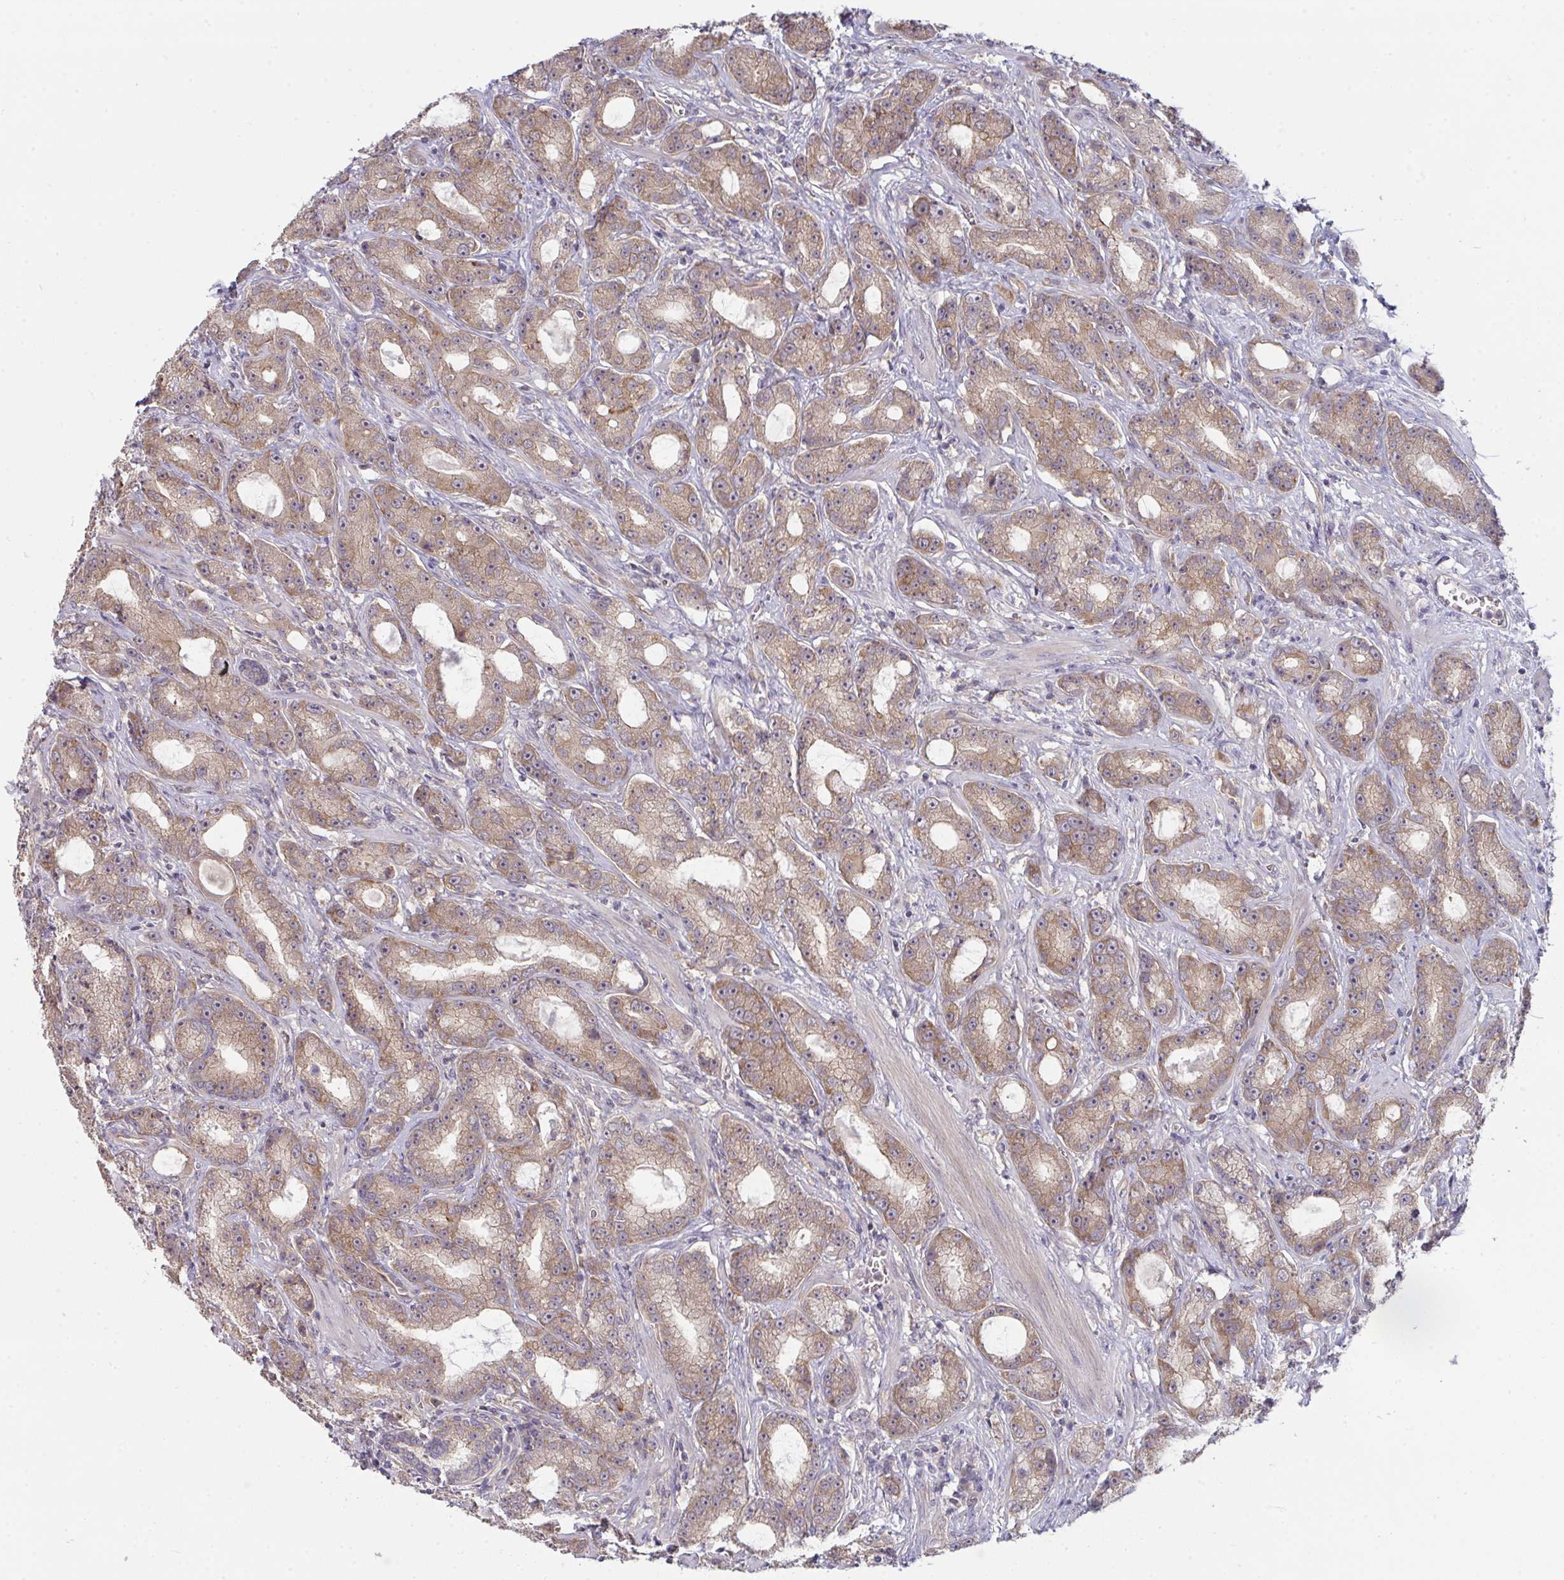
{"staining": {"intensity": "moderate", "quantity": ">75%", "location": "cytoplasmic/membranous"}, "tissue": "prostate cancer", "cell_type": "Tumor cells", "image_type": "cancer", "snomed": [{"axis": "morphology", "description": "Adenocarcinoma, High grade"}, {"axis": "topography", "description": "Prostate"}], "caption": "This histopathology image demonstrates IHC staining of human prostate cancer, with medium moderate cytoplasmic/membranous expression in about >75% of tumor cells.", "gene": "CASP9", "patient": {"sex": "male", "age": 65}}